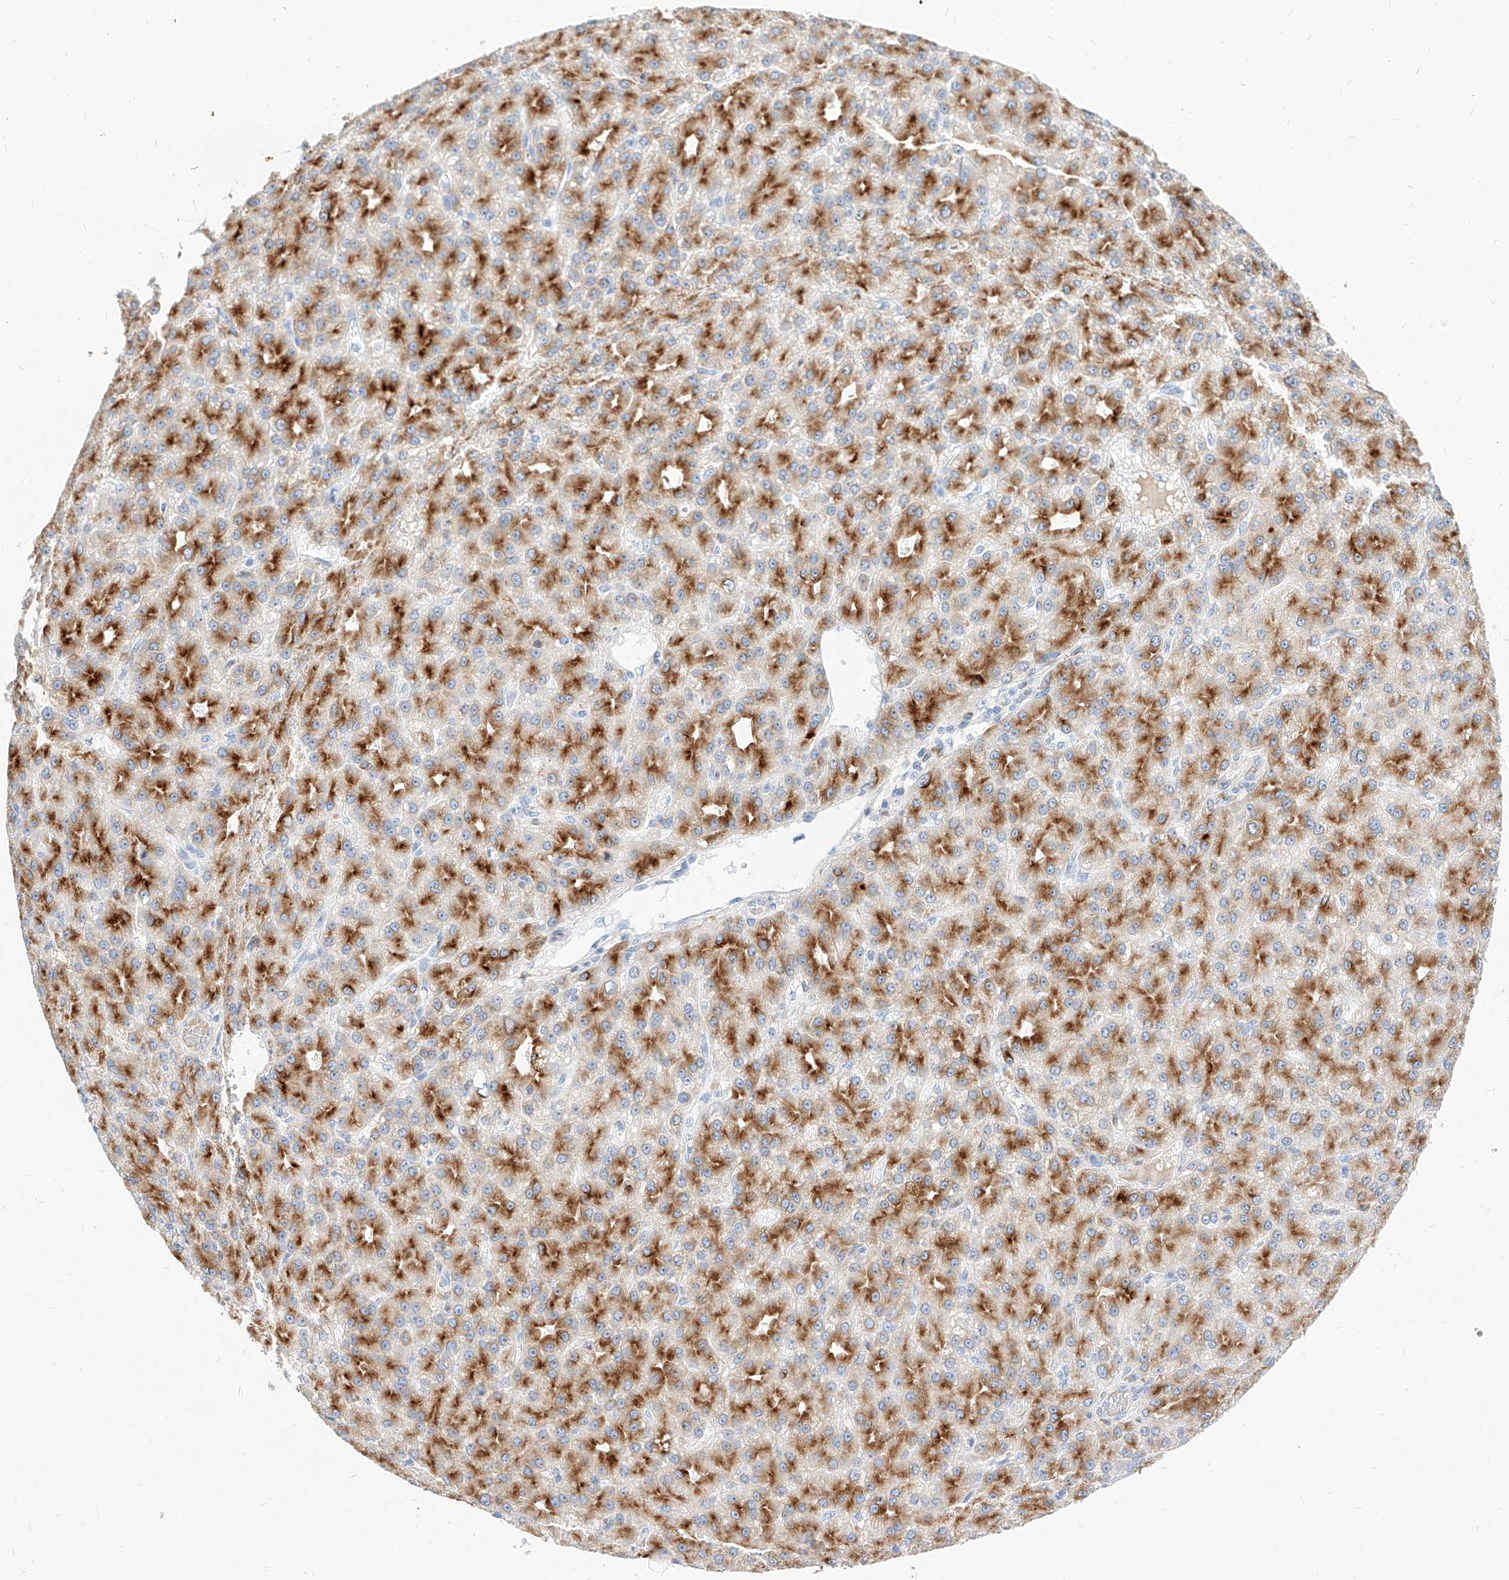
{"staining": {"intensity": "strong", "quantity": ">75%", "location": "cytoplasmic/membranous"}, "tissue": "liver cancer", "cell_type": "Tumor cells", "image_type": "cancer", "snomed": [{"axis": "morphology", "description": "Carcinoma, Hepatocellular, NOS"}, {"axis": "topography", "description": "Liver"}], "caption": "The immunohistochemical stain labels strong cytoplasmic/membranous expression in tumor cells of liver cancer tissue.", "gene": "MAP7", "patient": {"sex": "male", "age": 67}}